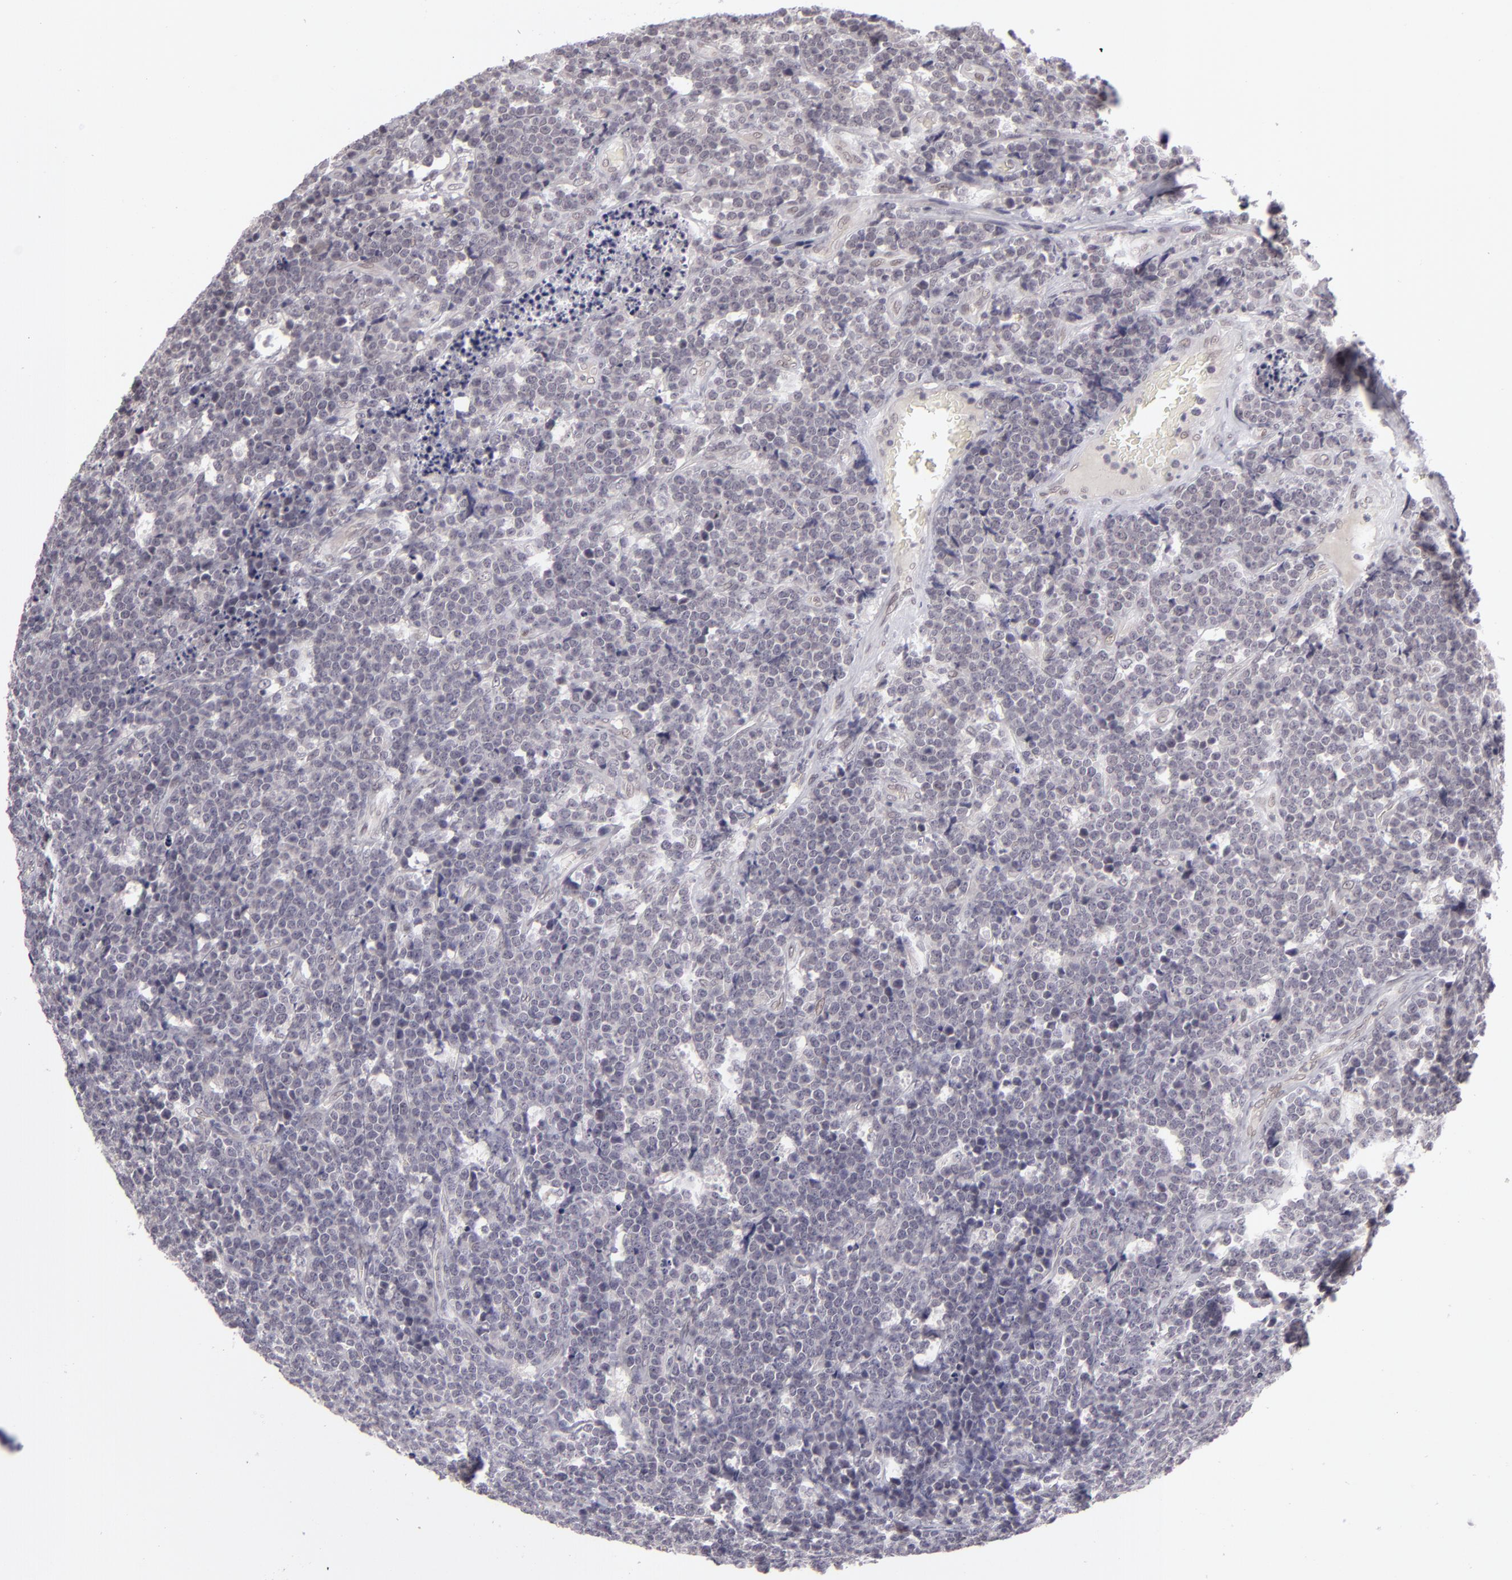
{"staining": {"intensity": "negative", "quantity": "none", "location": "none"}, "tissue": "lymphoma", "cell_type": "Tumor cells", "image_type": "cancer", "snomed": [{"axis": "morphology", "description": "Malignant lymphoma, non-Hodgkin's type, High grade"}, {"axis": "topography", "description": "Small intestine"}, {"axis": "topography", "description": "Colon"}], "caption": "Histopathology image shows no protein expression in tumor cells of lymphoma tissue.", "gene": "ZNF205", "patient": {"sex": "male", "age": 8}}